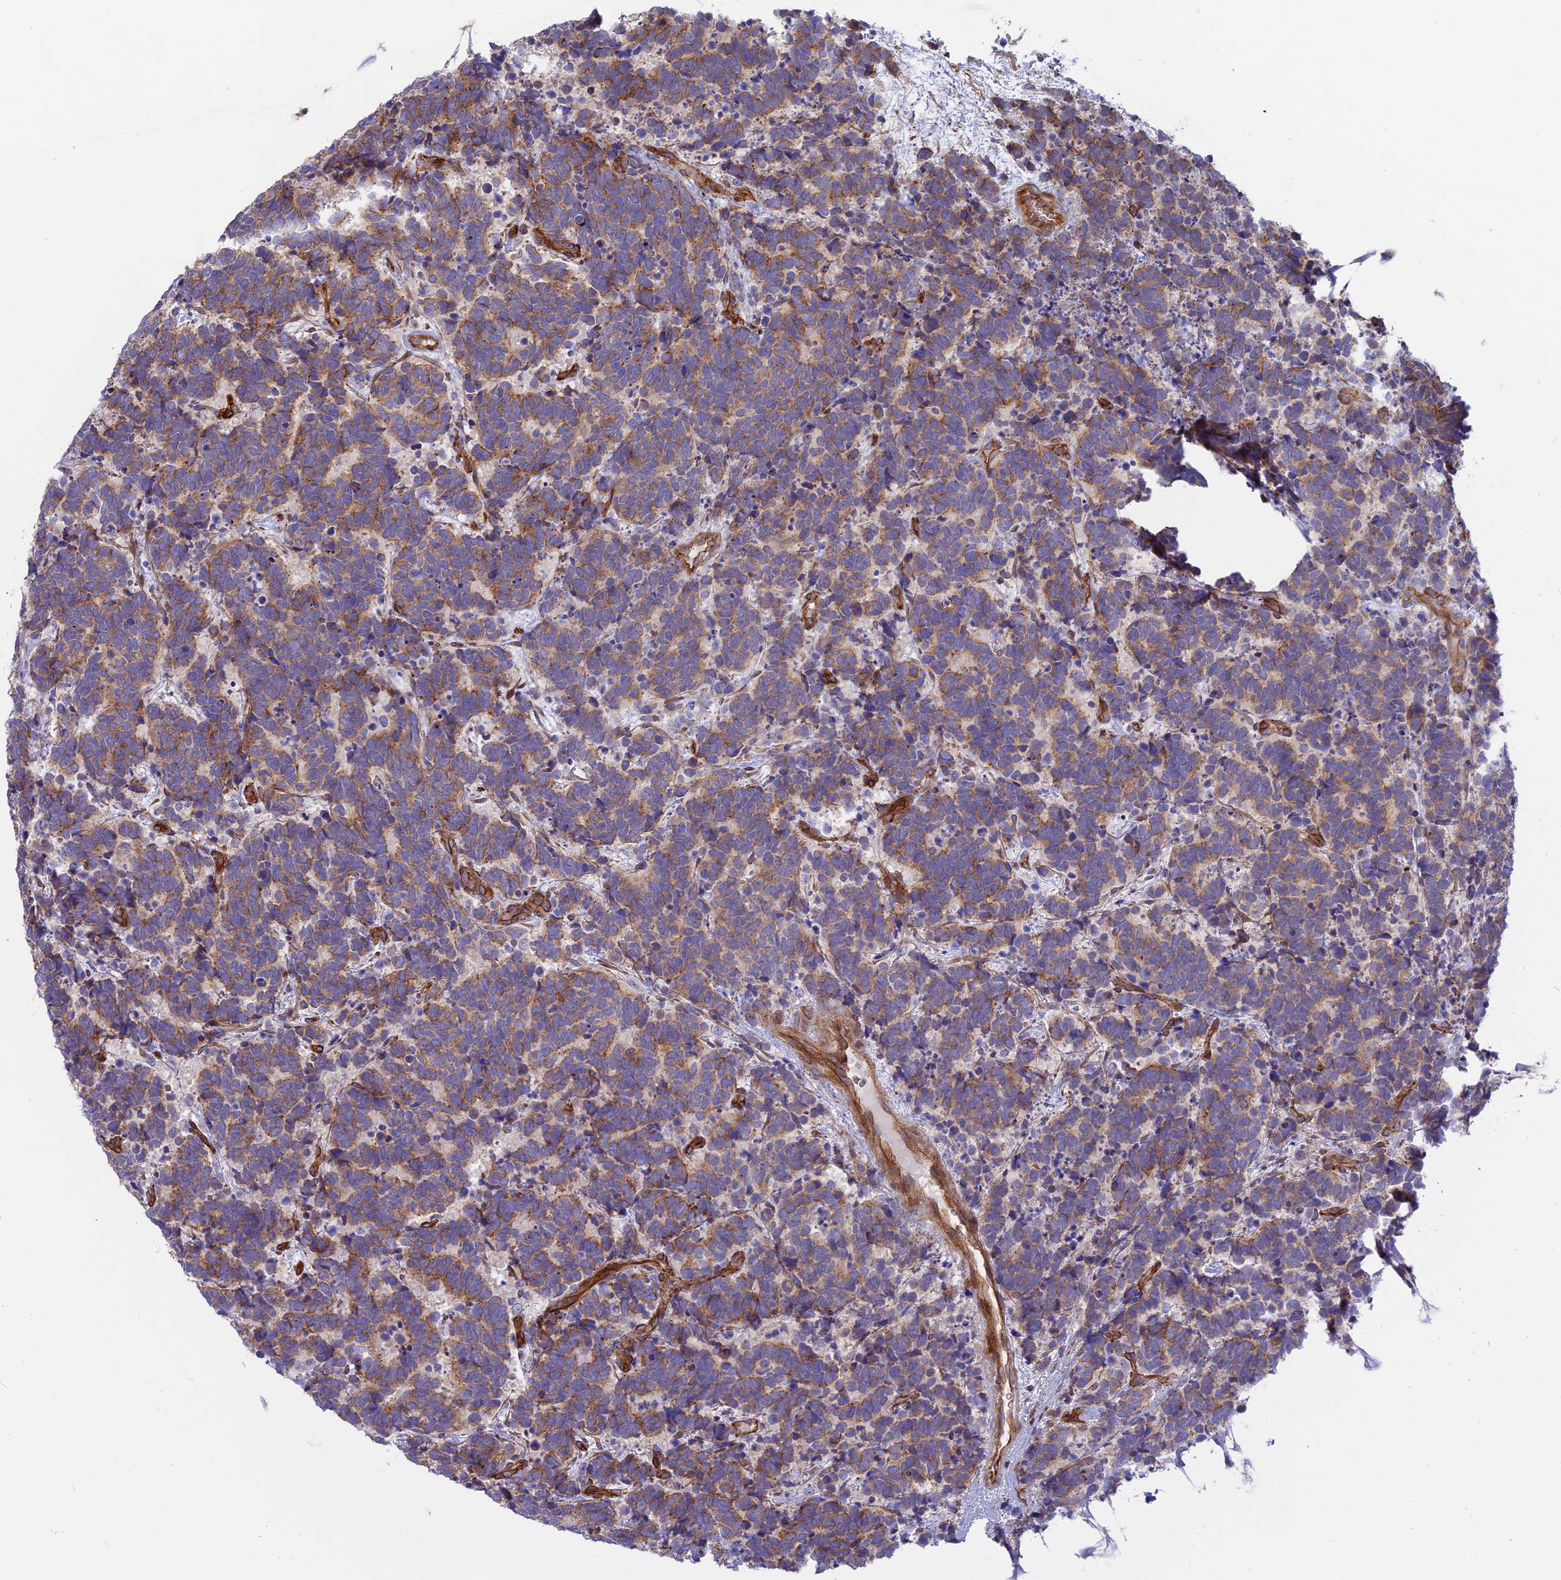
{"staining": {"intensity": "moderate", "quantity": "25%-75%", "location": "cytoplasmic/membranous"}, "tissue": "carcinoid", "cell_type": "Tumor cells", "image_type": "cancer", "snomed": [{"axis": "morphology", "description": "Carcinoma, NOS"}, {"axis": "morphology", "description": "Carcinoid, malignant, NOS"}, {"axis": "topography", "description": "Urinary bladder"}], "caption": "A brown stain shows moderate cytoplasmic/membranous staining of a protein in carcinoma tumor cells. (Brightfield microscopy of DAB IHC at high magnification).", "gene": "CNBD2", "patient": {"sex": "male", "age": 57}}